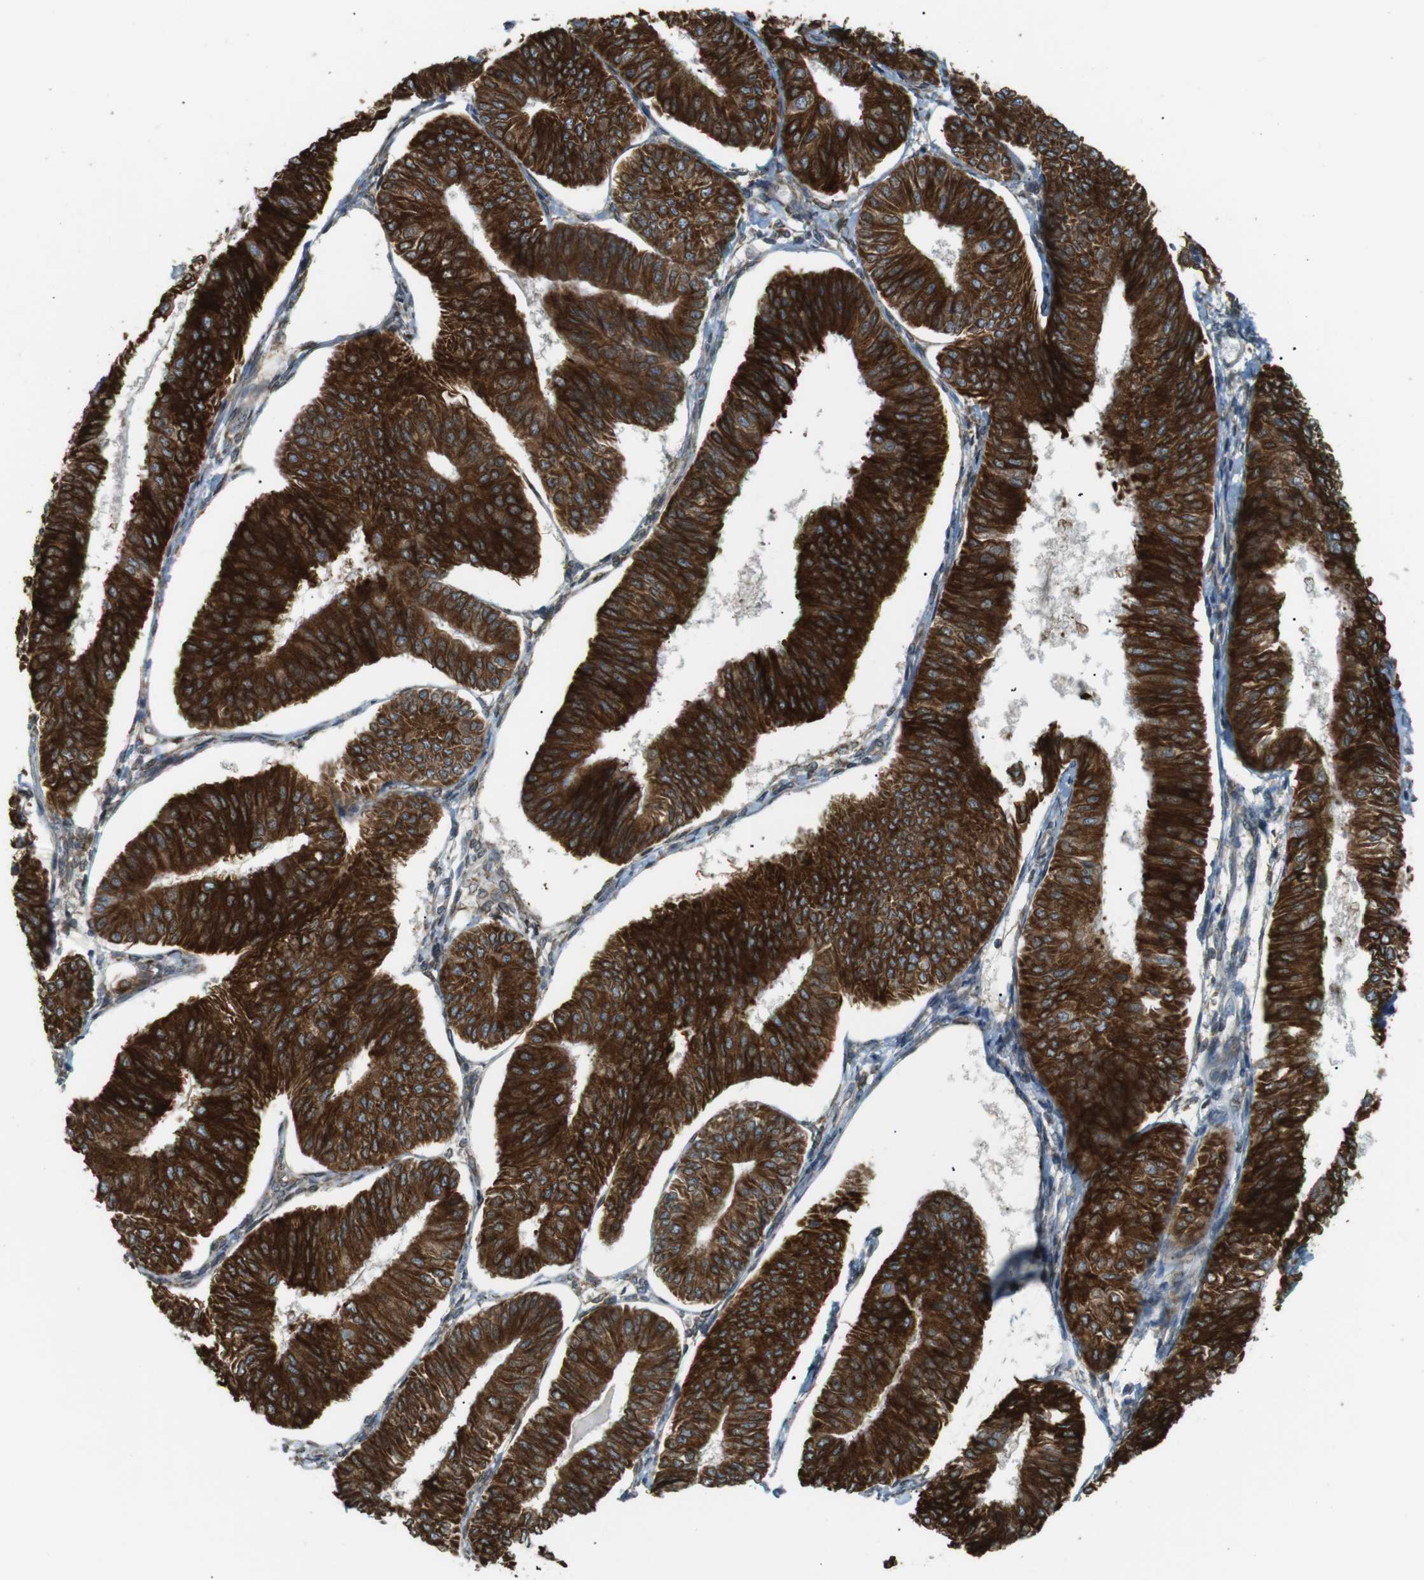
{"staining": {"intensity": "strong", "quantity": ">75%", "location": "cytoplasmic/membranous"}, "tissue": "endometrial cancer", "cell_type": "Tumor cells", "image_type": "cancer", "snomed": [{"axis": "morphology", "description": "Adenocarcinoma, NOS"}, {"axis": "topography", "description": "Endometrium"}], "caption": "Endometrial adenocarcinoma stained with DAB (3,3'-diaminobenzidine) IHC reveals high levels of strong cytoplasmic/membranous staining in approximately >75% of tumor cells. (brown staining indicates protein expression, while blue staining denotes nuclei).", "gene": "TMED4", "patient": {"sex": "female", "age": 58}}